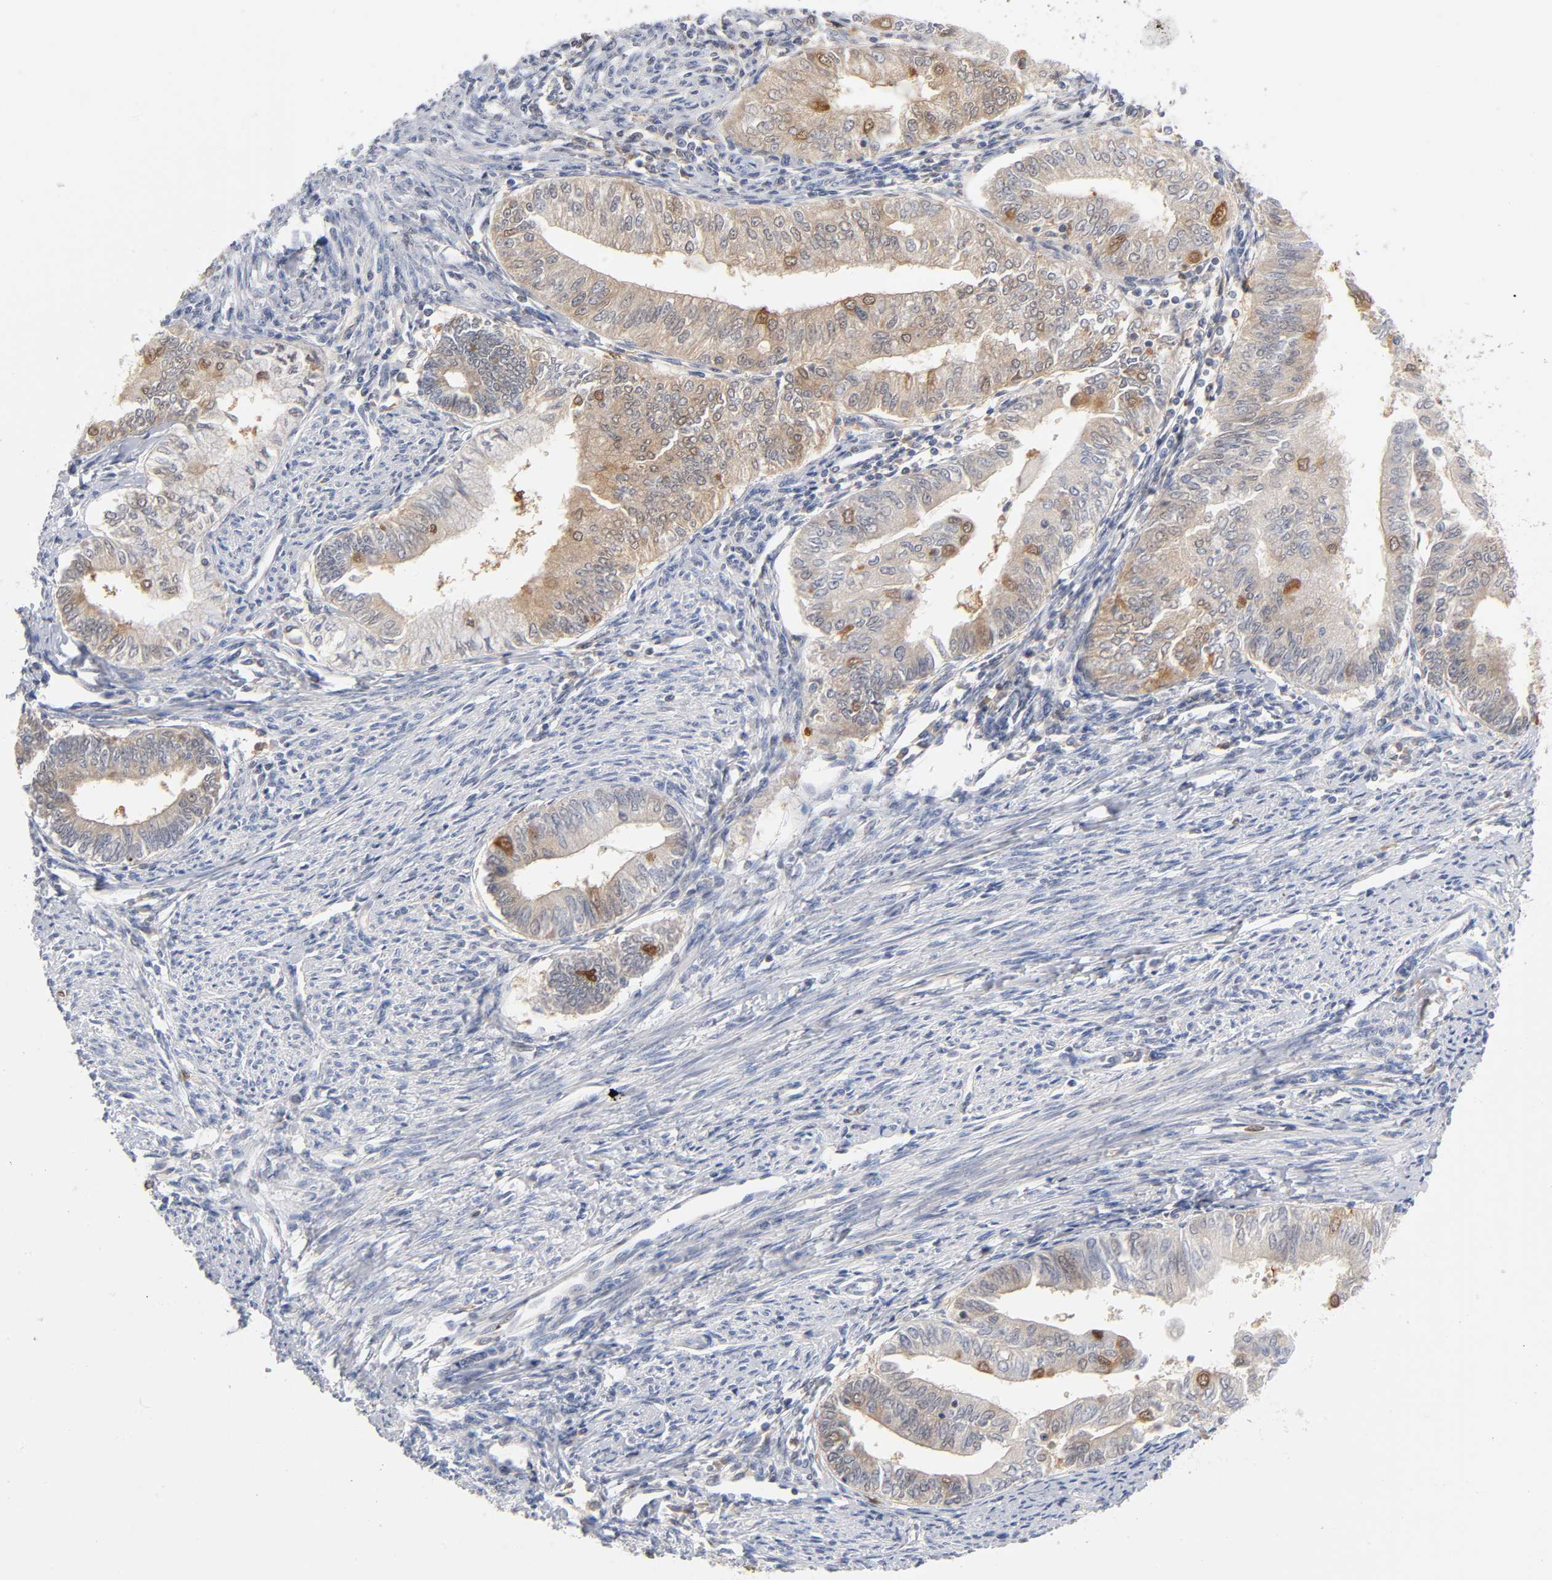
{"staining": {"intensity": "strong", "quantity": "25%-75%", "location": "cytoplasmic/membranous"}, "tissue": "endometrial cancer", "cell_type": "Tumor cells", "image_type": "cancer", "snomed": [{"axis": "morphology", "description": "Adenocarcinoma, NOS"}, {"axis": "topography", "description": "Endometrium"}], "caption": "Human endometrial cancer (adenocarcinoma) stained with a brown dye exhibits strong cytoplasmic/membranous positive positivity in approximately 25%-75% of tumor cells.", "gene": "DFFB", "patient": {"sex": "female", "age": 66}}